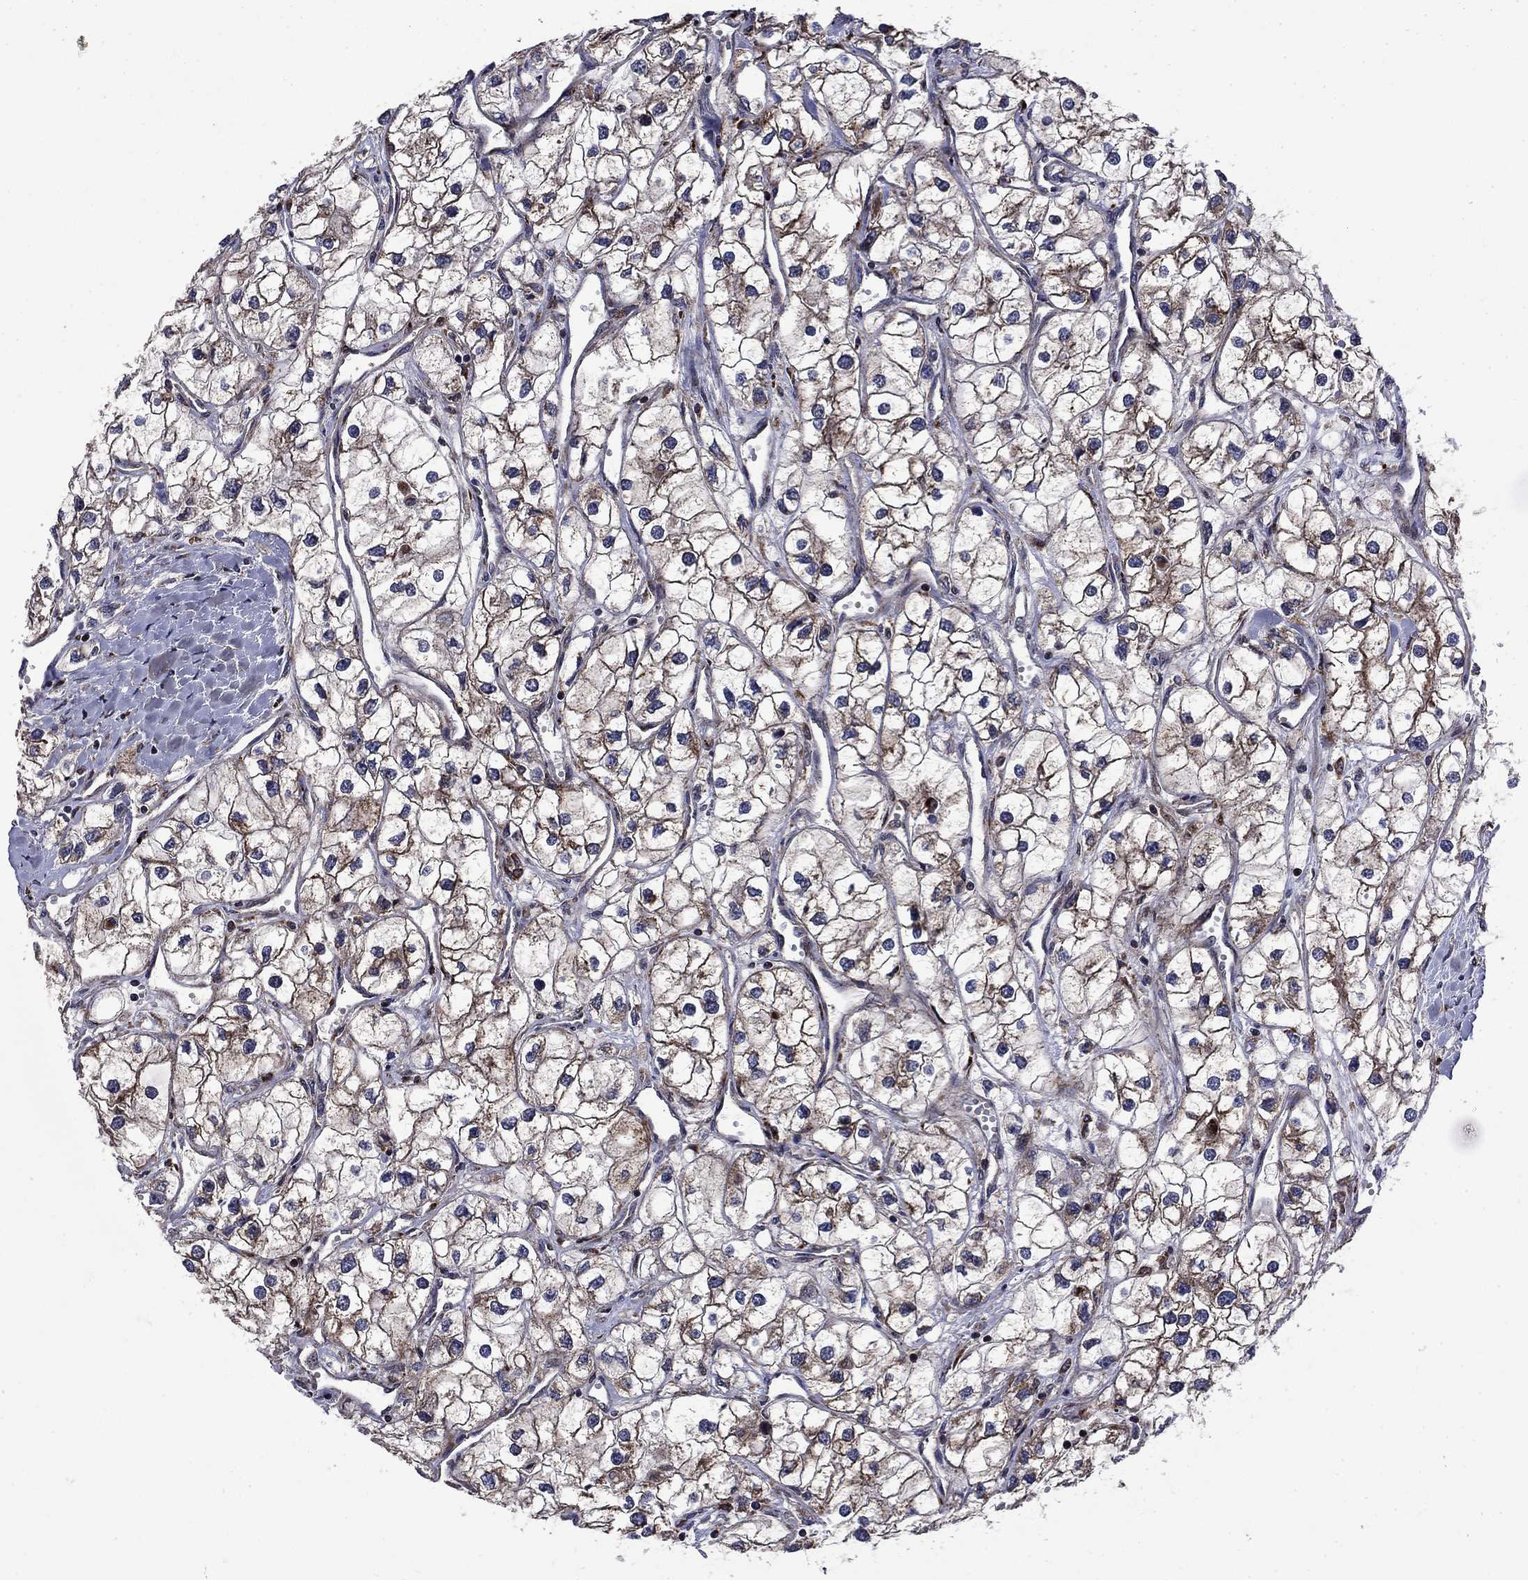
{"staining": {"intensity": "moderate", "quantity": "25%-75%", "location": "cytoplasmic/membranous"}, "tissue": "renal cancer", "cell_type": "Tumor cells", "image_type": "cancer", "snomed": [{"axis": "morphology", "description": "Adenocarcinoma, NOS"}, {"axis": "topography", "description": "Kidney"}], "caption": "The micrograph demonstrates staining of adenocarcinoma (renal), revealing moderate cytoplasmic/membranous protein expression (brown color) within tumor cells. (DAB IHC, brown staining for protein, blue staining for nuclei).", "gene": "AGTPBP1", "patient": {"sex": "male", "age": 59}}